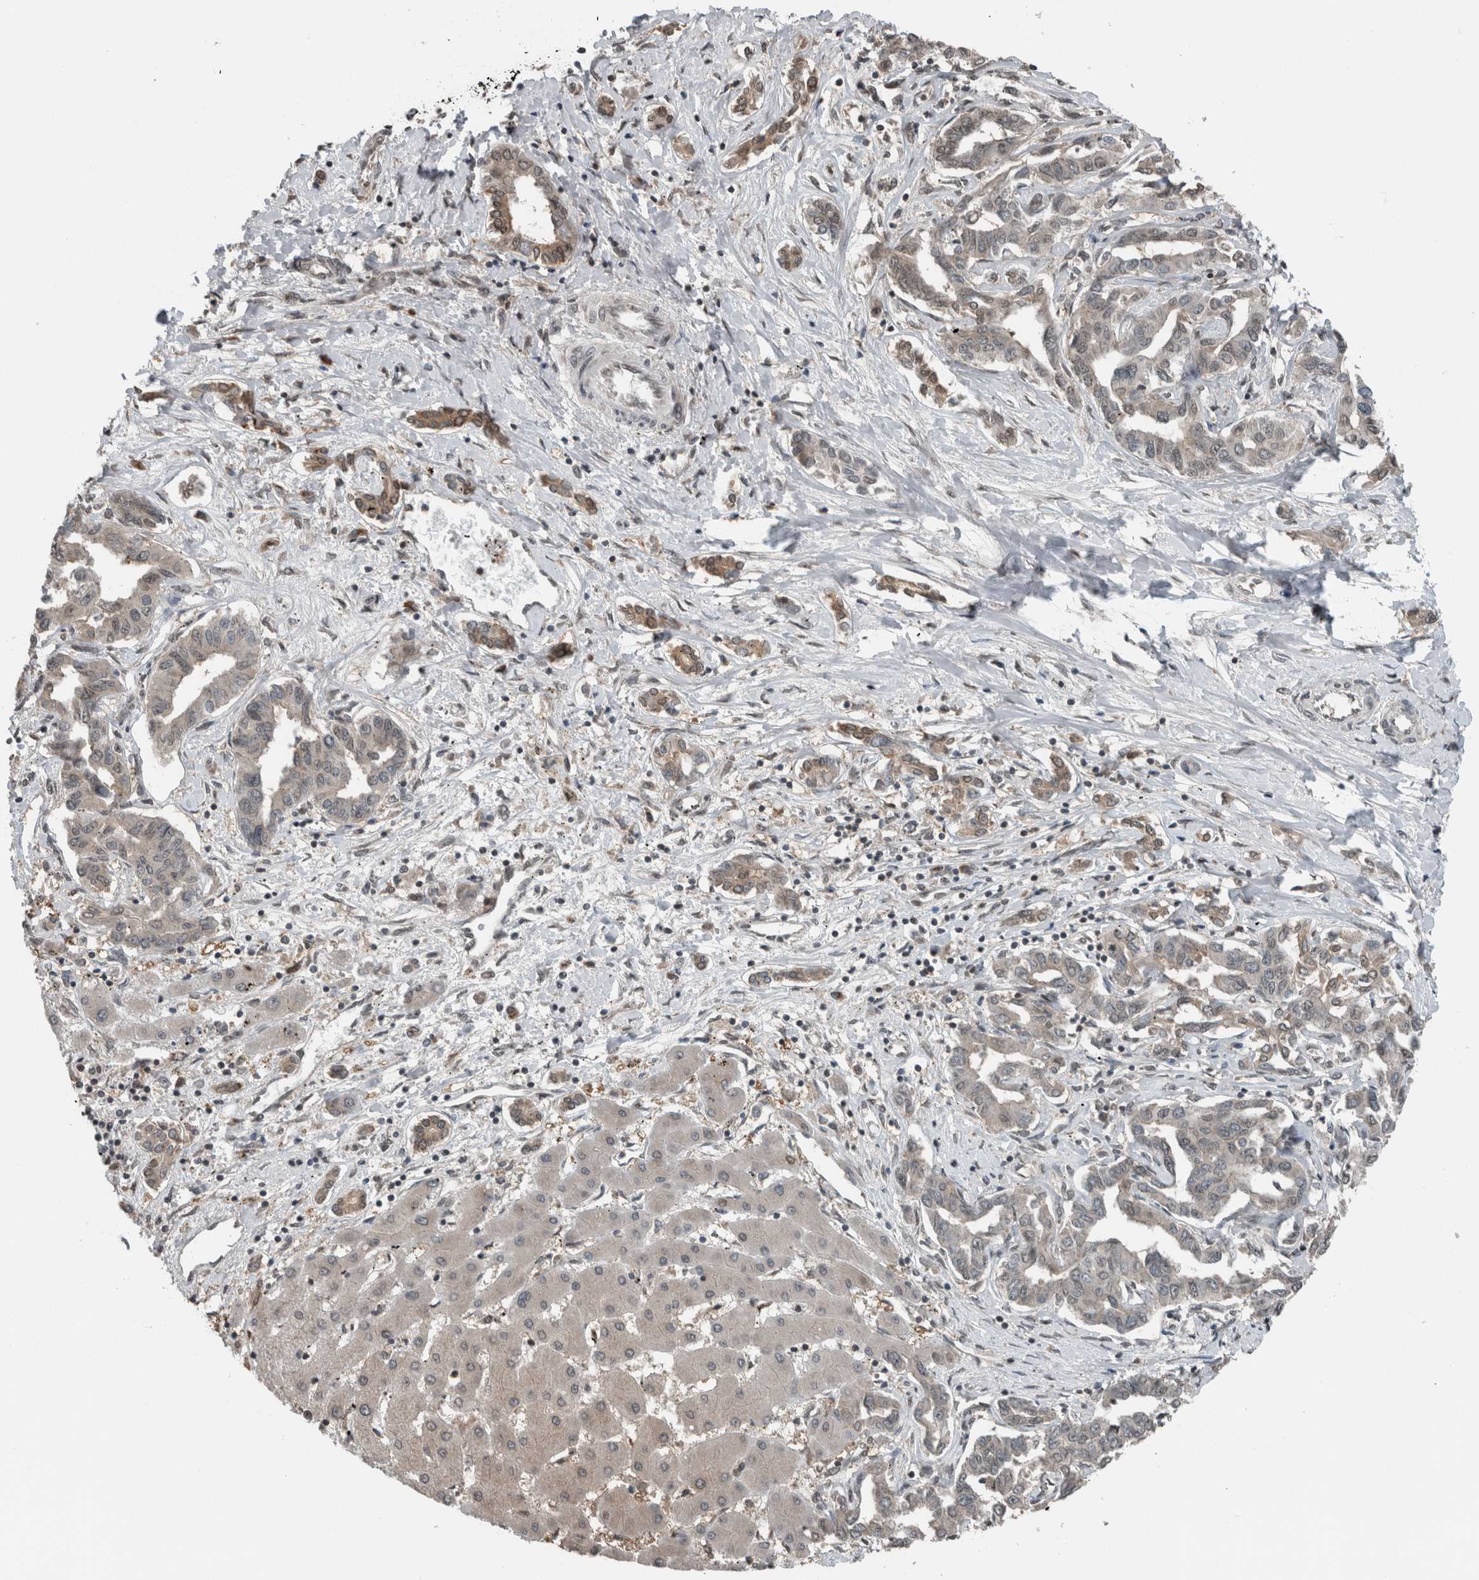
{"staining": {"intensity": "weak", "quantity": "<25%", "location": "cytoplasmic/membranous"}, "tissue": "liver cancer", "cell_type": "Tumor cells", "image_type": "cancer", "snomed": [{"axis": "morphology", "description": "Cholangiocarcinoma"}, {"axis": "topography", "description": "Liver"}], "caption": "A high-resolution histopathology image shows immunohistochemistry staining of liver cancer, which demonstrates no significant staining in tumor cells. The staining is performed using DAB (3,3'-diaminobenzidine) brown chromogen with nuclei counter-stained in using hematoxylin.", "gene": "SPAG7", "patient": {"sex": "male", "age": 59}}